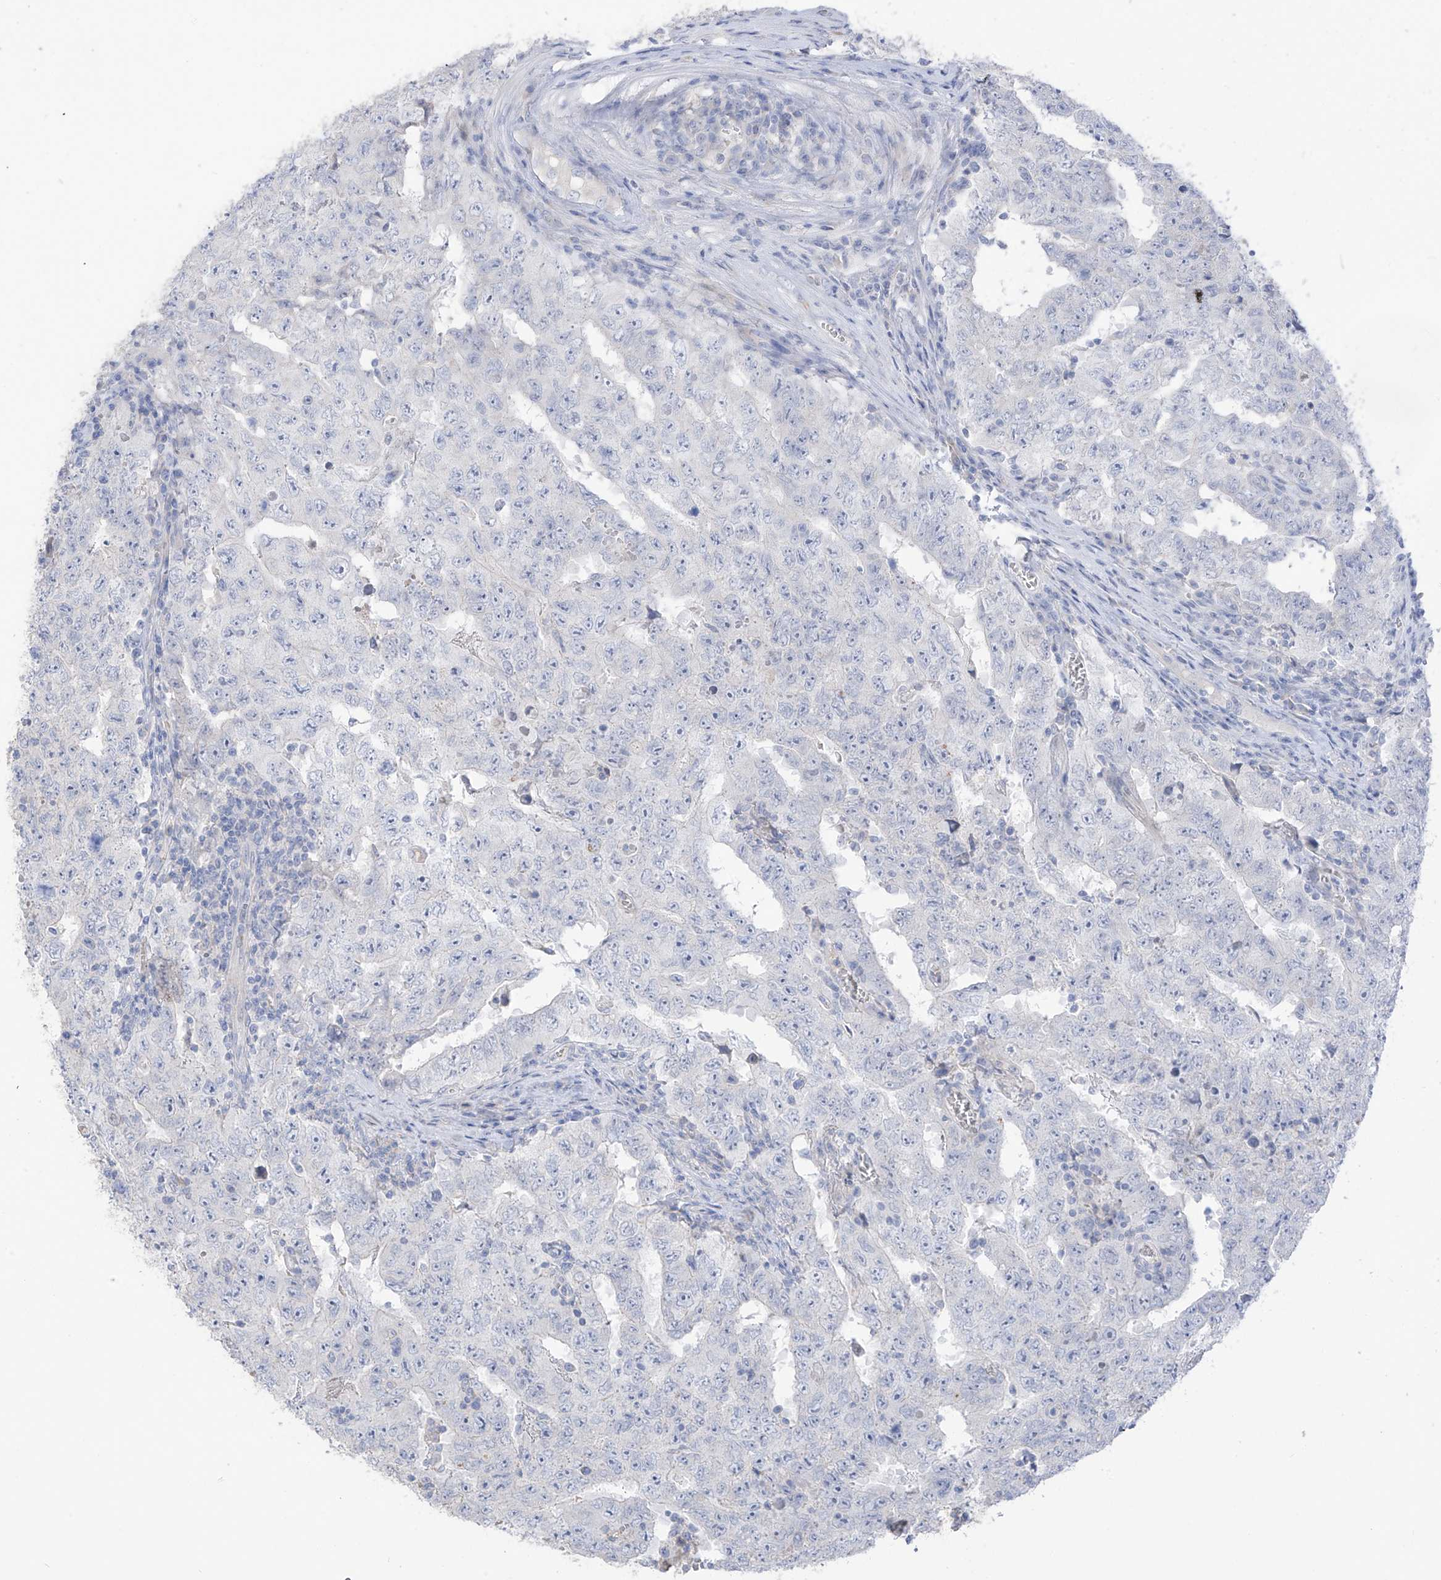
{"staining": {"intensity": "negative", "quantity": "none", "location": "none"}, "tissue": "testis cancer", "cell_type": "Tumor cells", "image_type": "cancer", "snomed": [{"axis": "morphology", "description": "Carcinoma, Embryonal, NOS"}, {"axis": "topography", "description": "Testis"}], "caption": "Tumor cells are negative for brown protein staining in testis cancer (embryonal carcinoma).", "gene": "ASPRV1", "patient": {"sex": "male", "age": 26}}